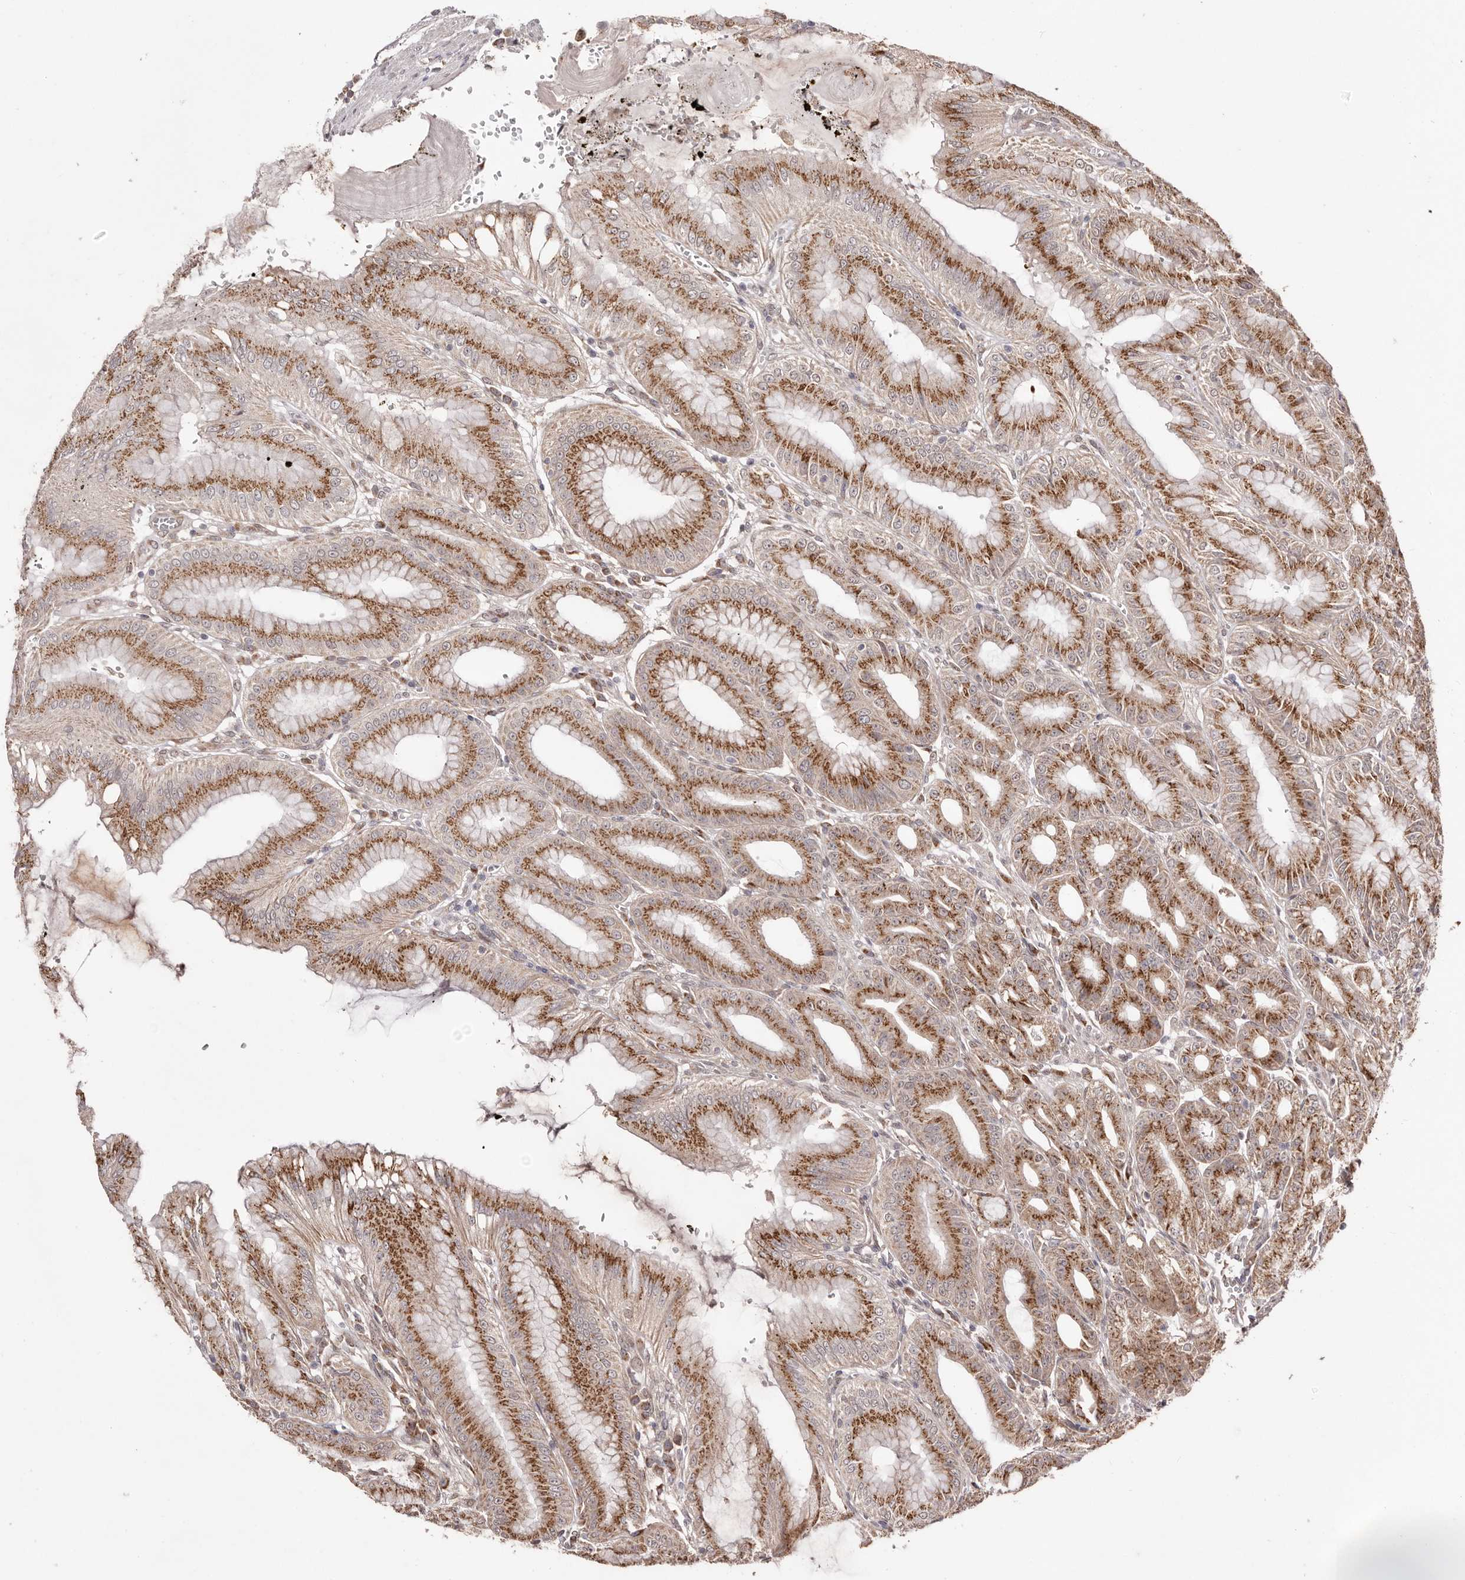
{"staining": {"intensity": "moderate", "quantity": ">75%", "location": "cytoplasmic/membranous"}, "tissue": "stomach", "cell_type": "Glandular cells", "image_type": "normal", "snomed": [{"axis": "morphology", "description": "Normal tissue, NOS"}, {"axis": "topography", "description": "Stomach, lower"}], "caption": "Human stomach stained with a brown dye displays moderate cytoplasmic/membranous positive positivity in about >75% of glandular cells.", "gene": "EGR3", "patient": {"sex": "male", "age": 71}}